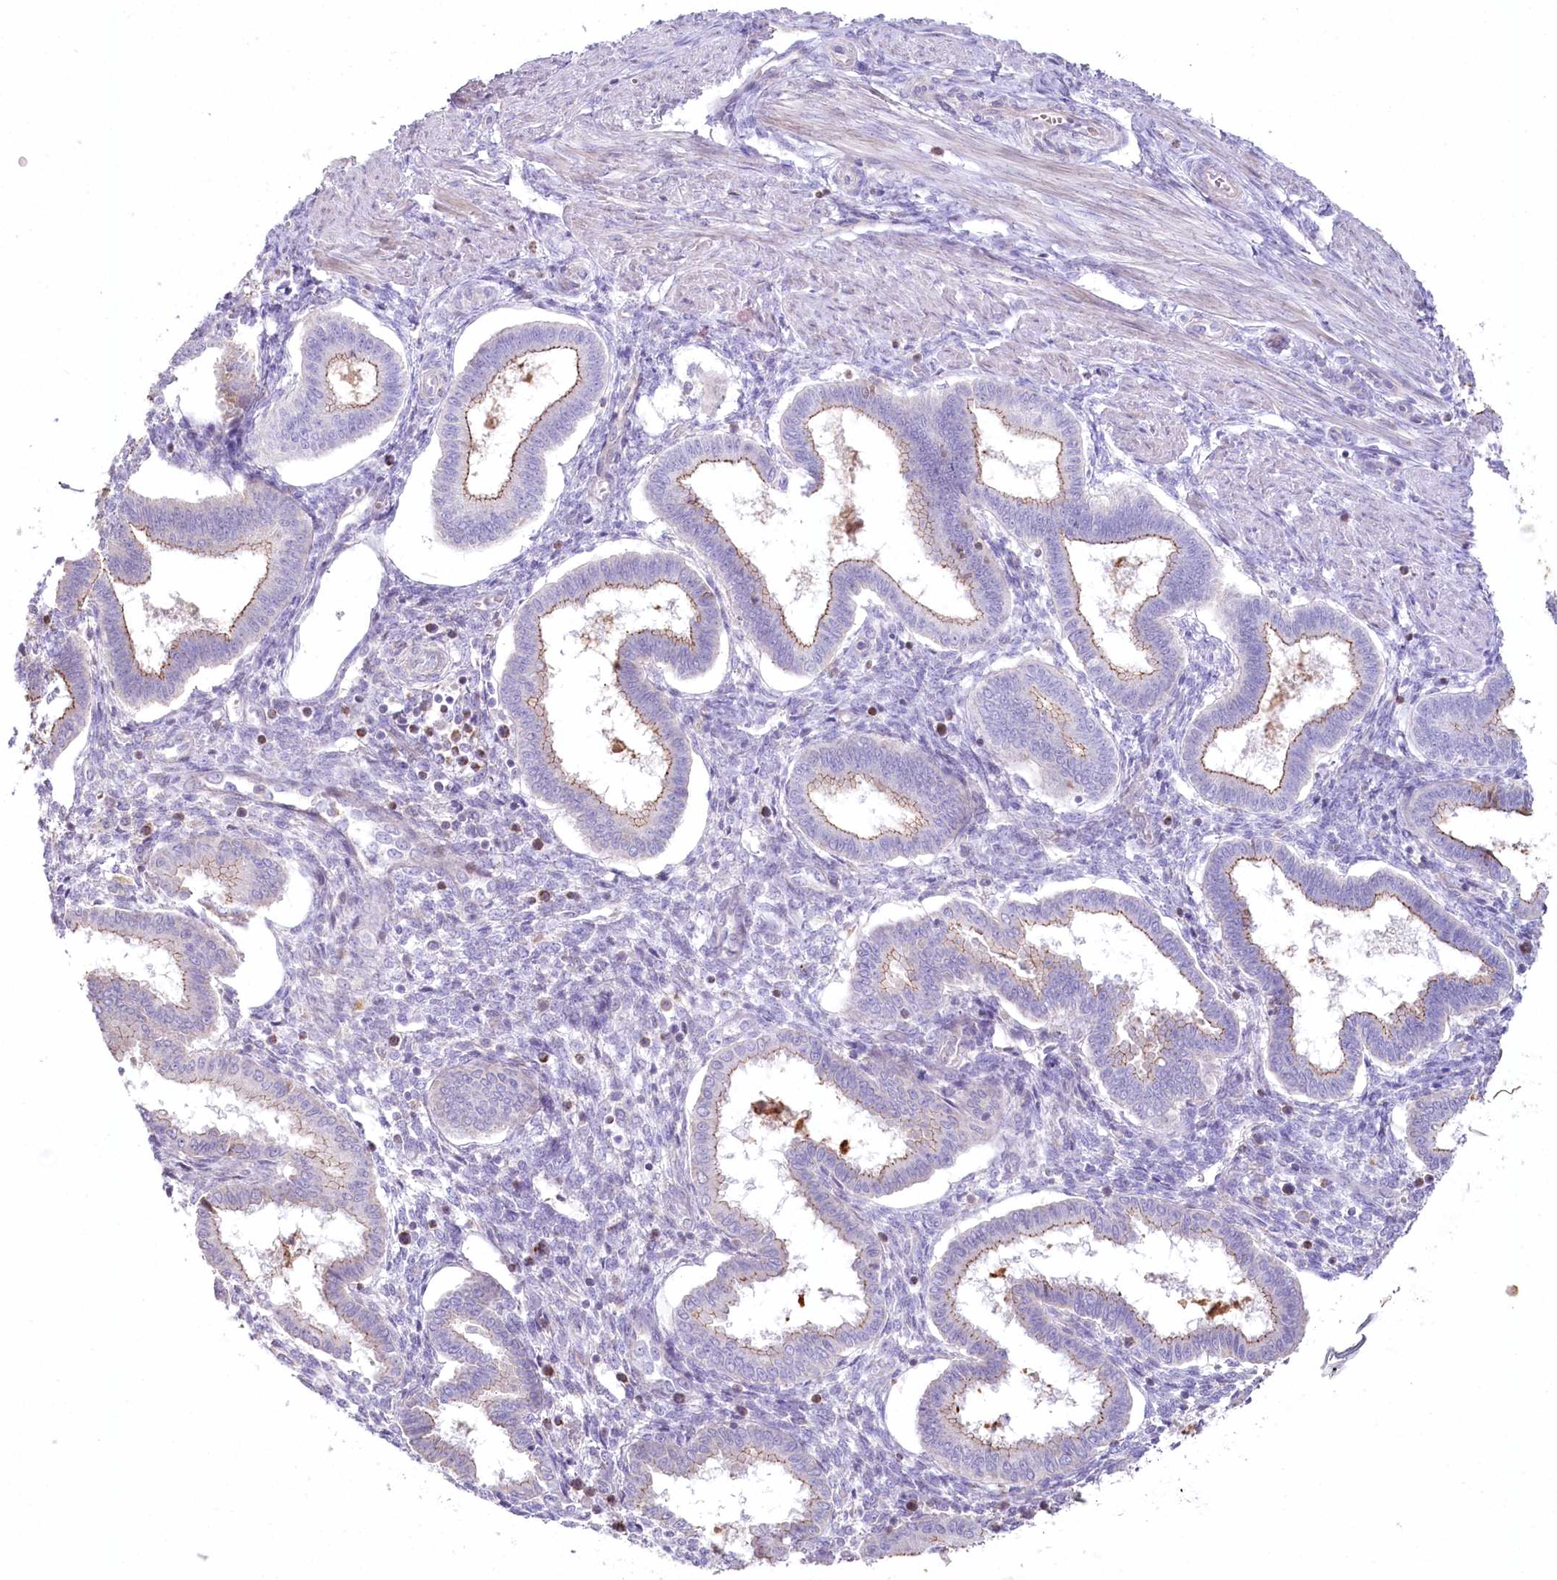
{"staining": {"intensity": "negative", "quantity": "none", "location": "none"}, "tissue": "endometrium", "cell_type": "Cells in endometrial stroma", "image_type": "normal", "snomed": [{"axis": "morphology", "description": "Normal tissue, NOS"}, {"axis": "topography", "description": "Endometrium"}], "caption": "The image shows no staining of cells in endometrial stroma in unremarkable endometrium. (Brightfield microscopy of DAB immunohistochemistry (IHC) at high magnification).", "gene": "SLC6A11", "patient": {"sex": "female", "age": 25}}